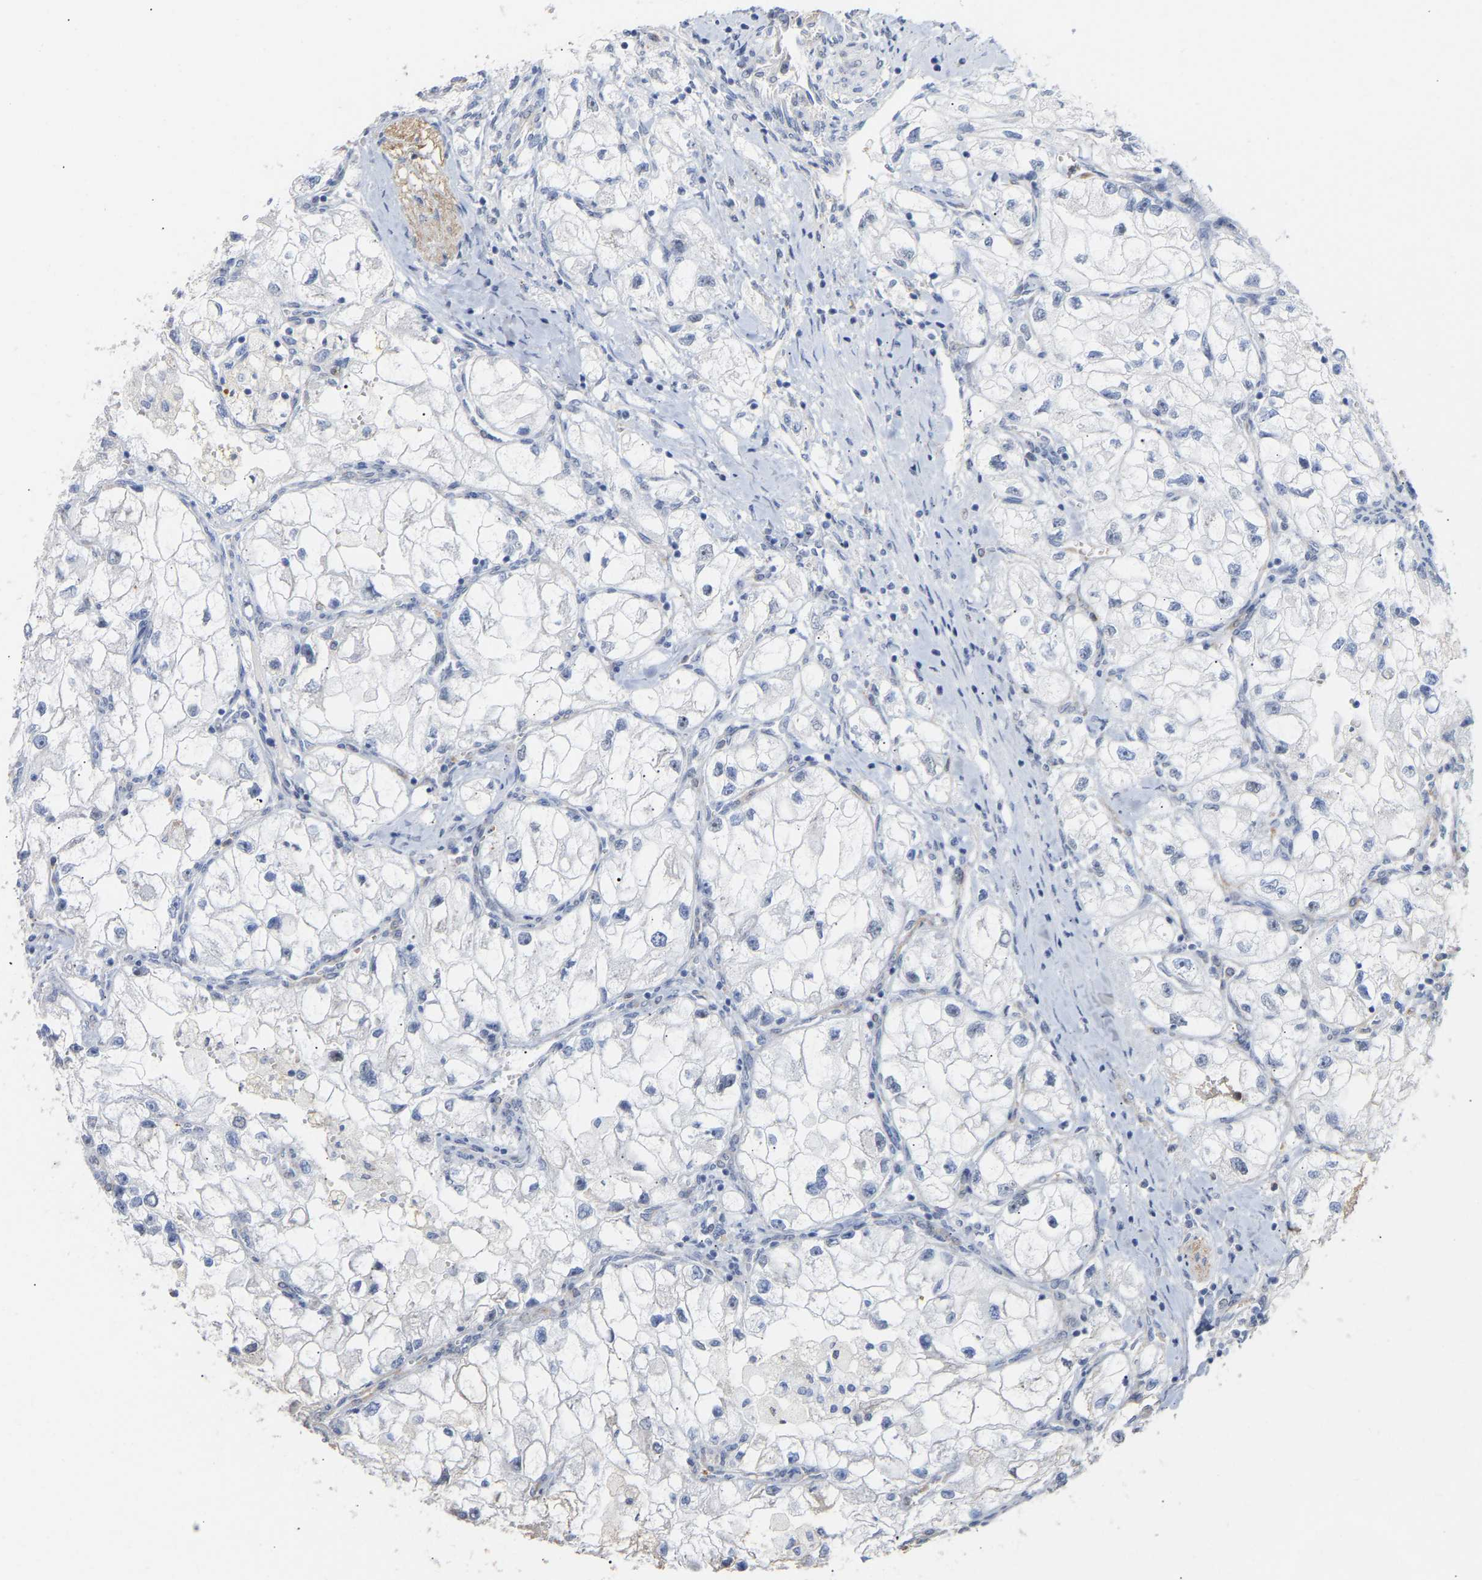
{"staining": {"intensity": "negative", "quantity": "none", "location": "none"}, "tissue": "renal cancer", "cell_type": "Tumor cells", "image_type": "cancer", "snomed": [{"axis": "morphology", "description": "Adenocarcinoma, NOS"}, {"axis": "topography", "description": "Kidney"}], "caption": "The histopathology image displays no staining of tumor cells in renal adenocarcinoma. (DAB immunohistochemistry, high magnification).", "gene": "AMPH", "patient": {"sex": "female", "age": 70}}